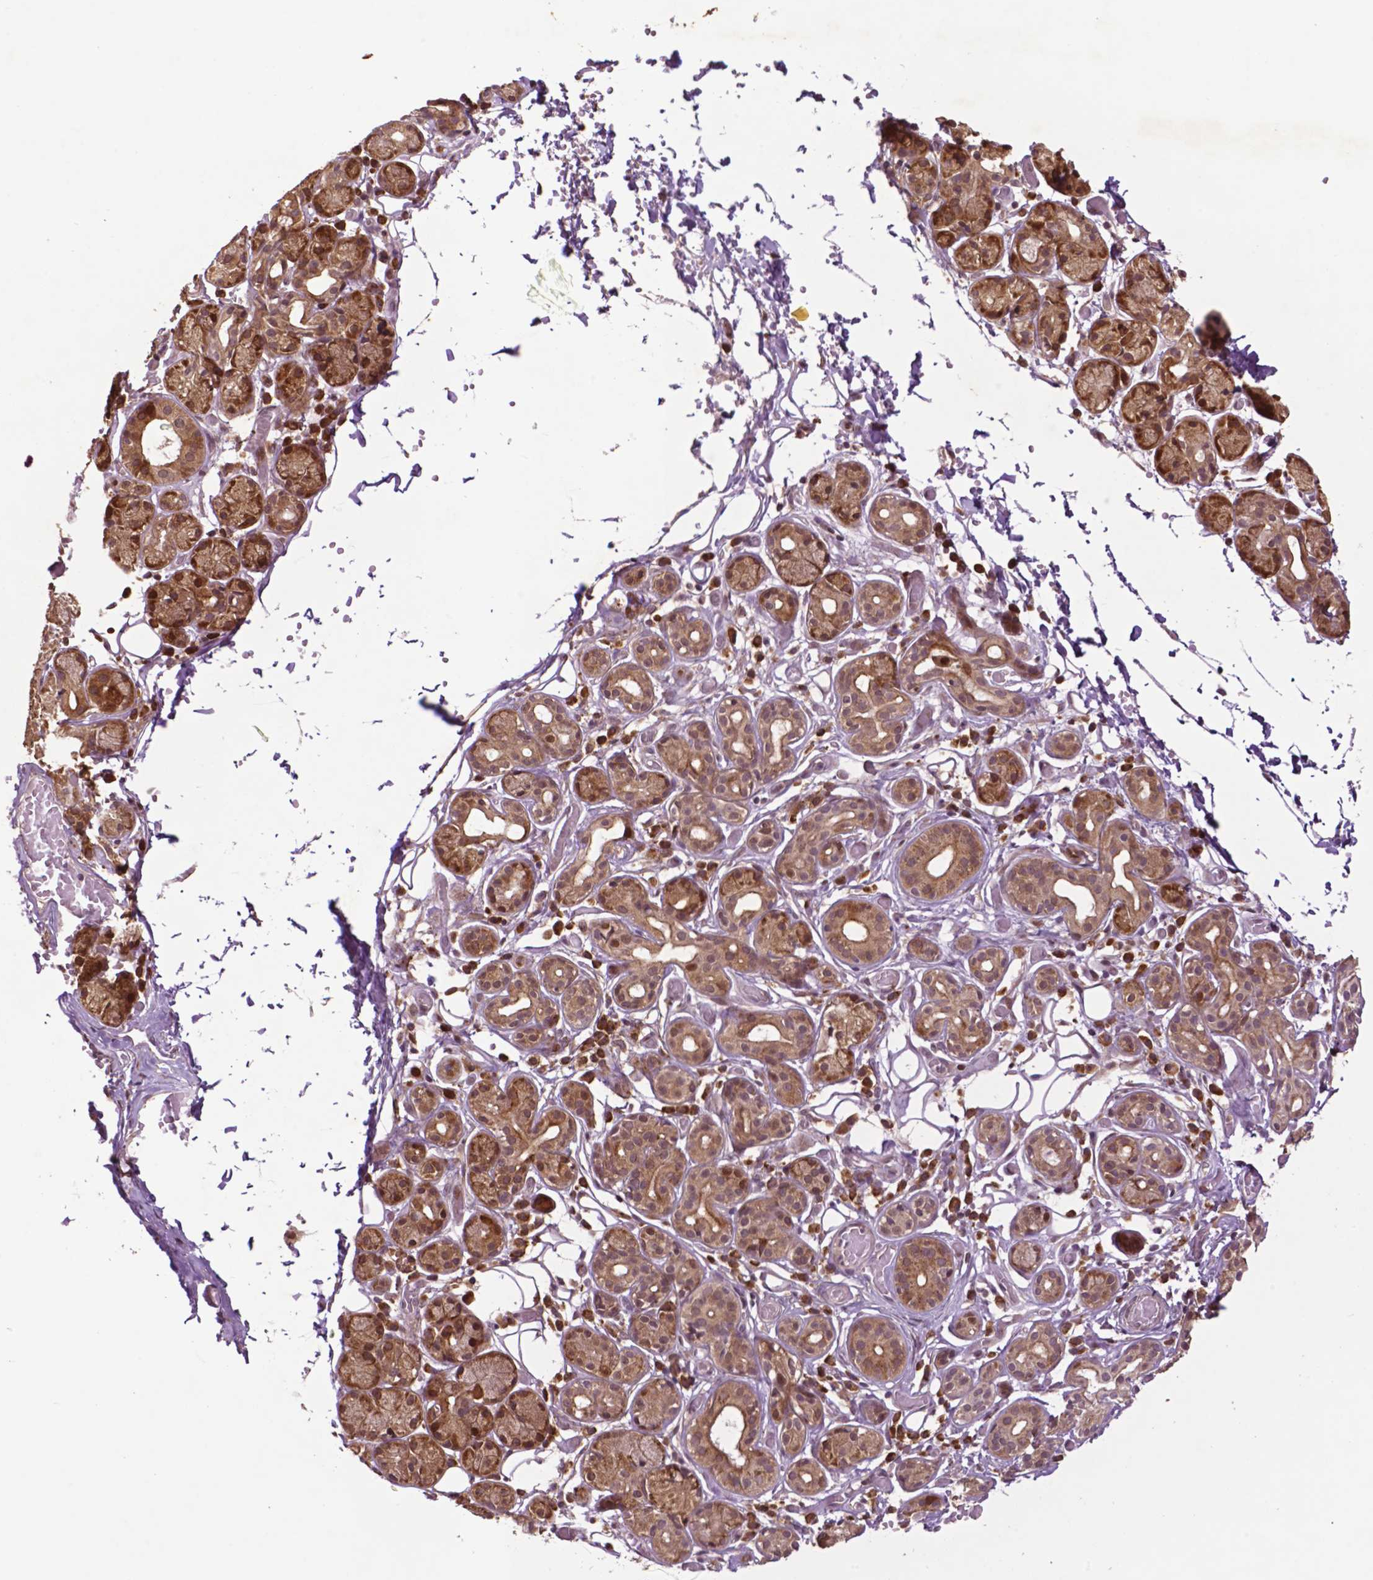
{"staining": {"intensity": "moderate", "quantity": ">75%", "location": "cytoplasmic/membranous"}, "tissue": "salivary gland", "cell_type": "Glandular cells", "image_type": "normal", "snomed": [{"axis": "morphology", "description": "Normal tissue, NOS"}, {"axis": "topography", "description": "Salivary gland"}, {"axis": "topography", "description": "Peripheral nerve tissue"}], "caption": "Salivary gland stained with immunohistochemistry (IHC) reveals moderate cytoplasmic/membranous positivity in approximately >75% of glandular cells.", "gene": "TMX2", "patient": {"sex": "male", "age": 71}}